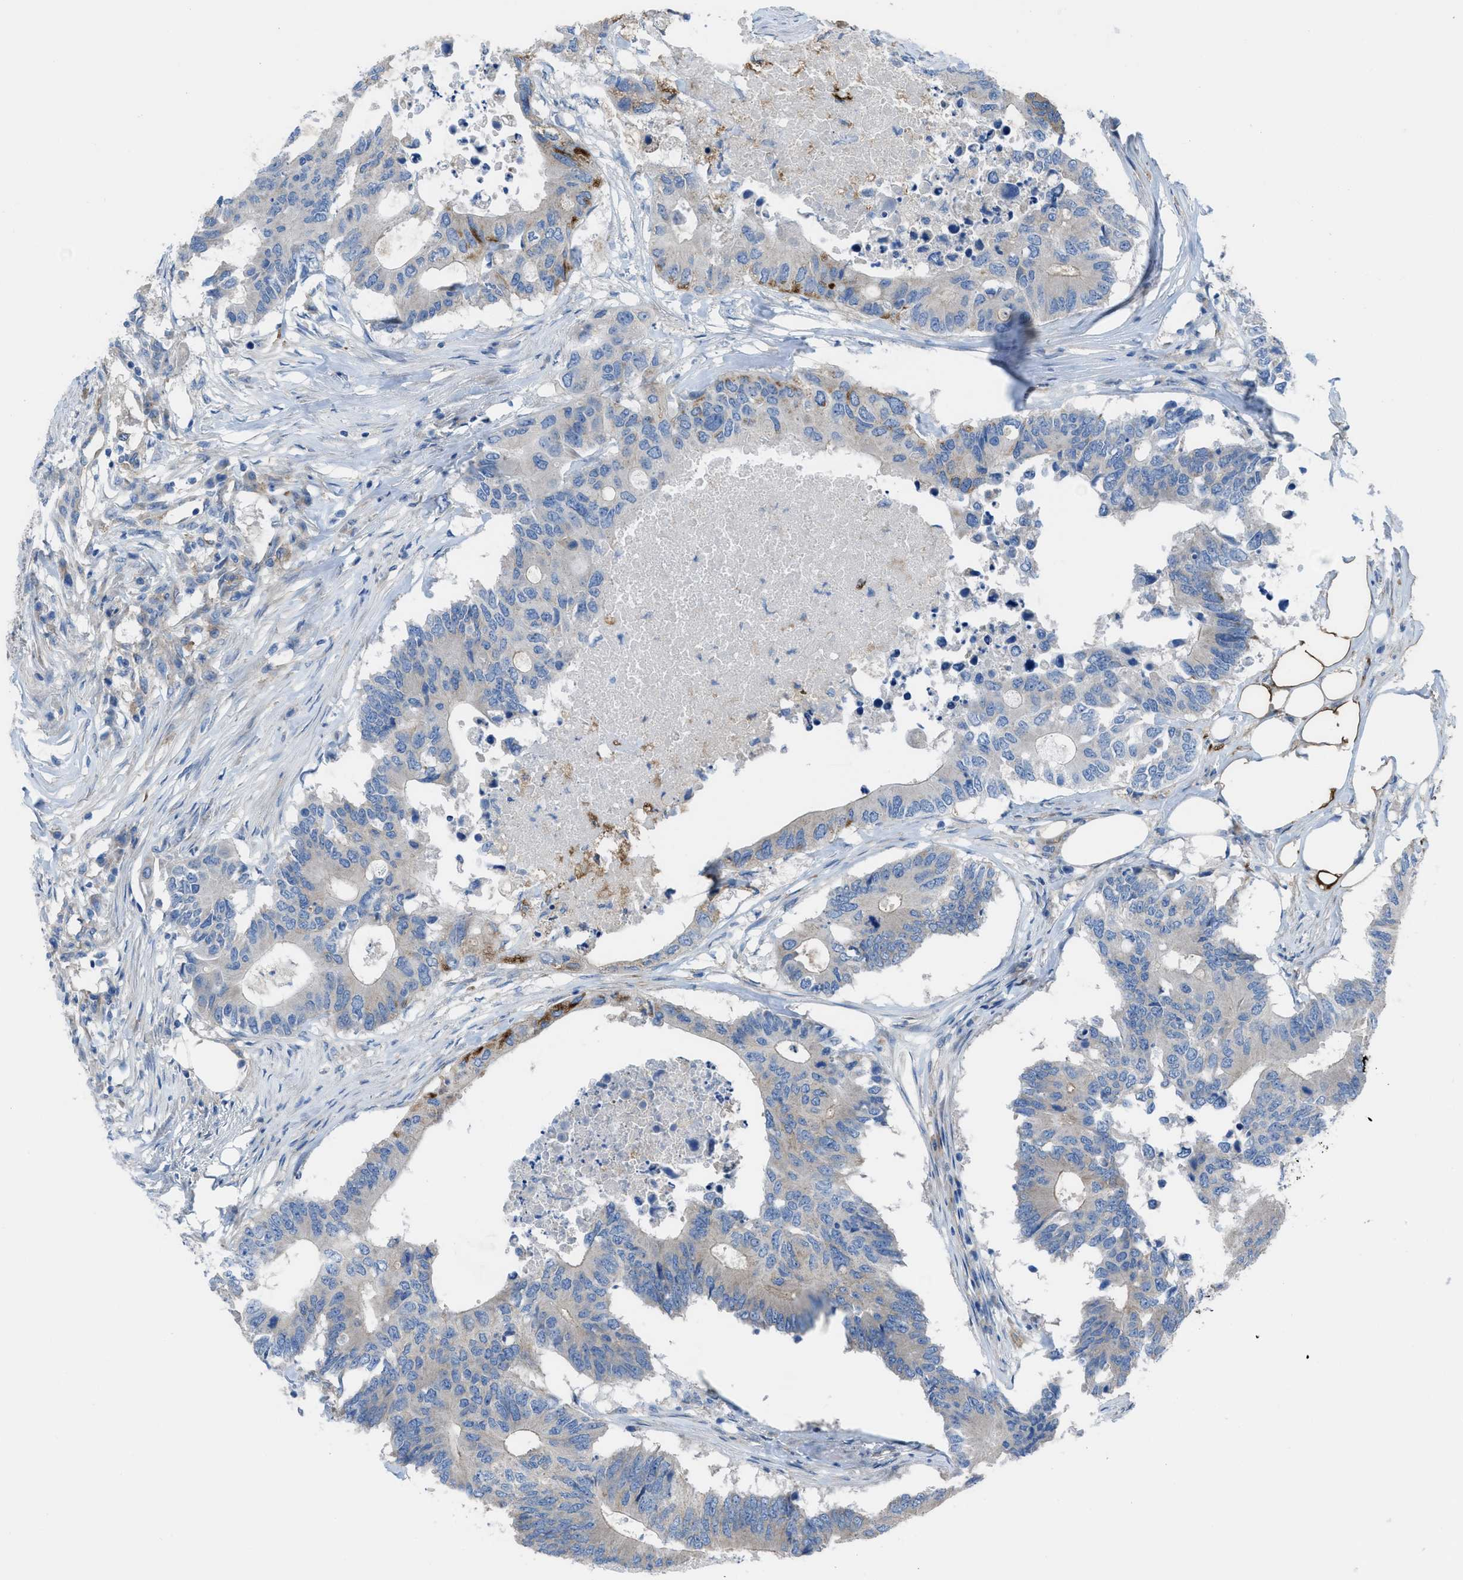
{"staining": {"intensity": "moderate", "quantity": "<25%", "location": "cytoplasmic/membranous"}, "tissue": "colorectal cancer", "cell_type": "Tumor cells", "image_type": "cancer", "snomed": [{"axis": "morphology", "description": "Adenocarcinoma, NOS"}, {"axis": "topography", "description": "Colon"}], "caption": "Protein staining of adenocarcinoma (colorectal) tissue reveals moderate cytoplasmic/membranous expression in about <25% of tumor cells. (IHC, brightfield microscopy, high magnification).", "gene": "EGFR", "patient": {"sex": "male", "age": 71}}